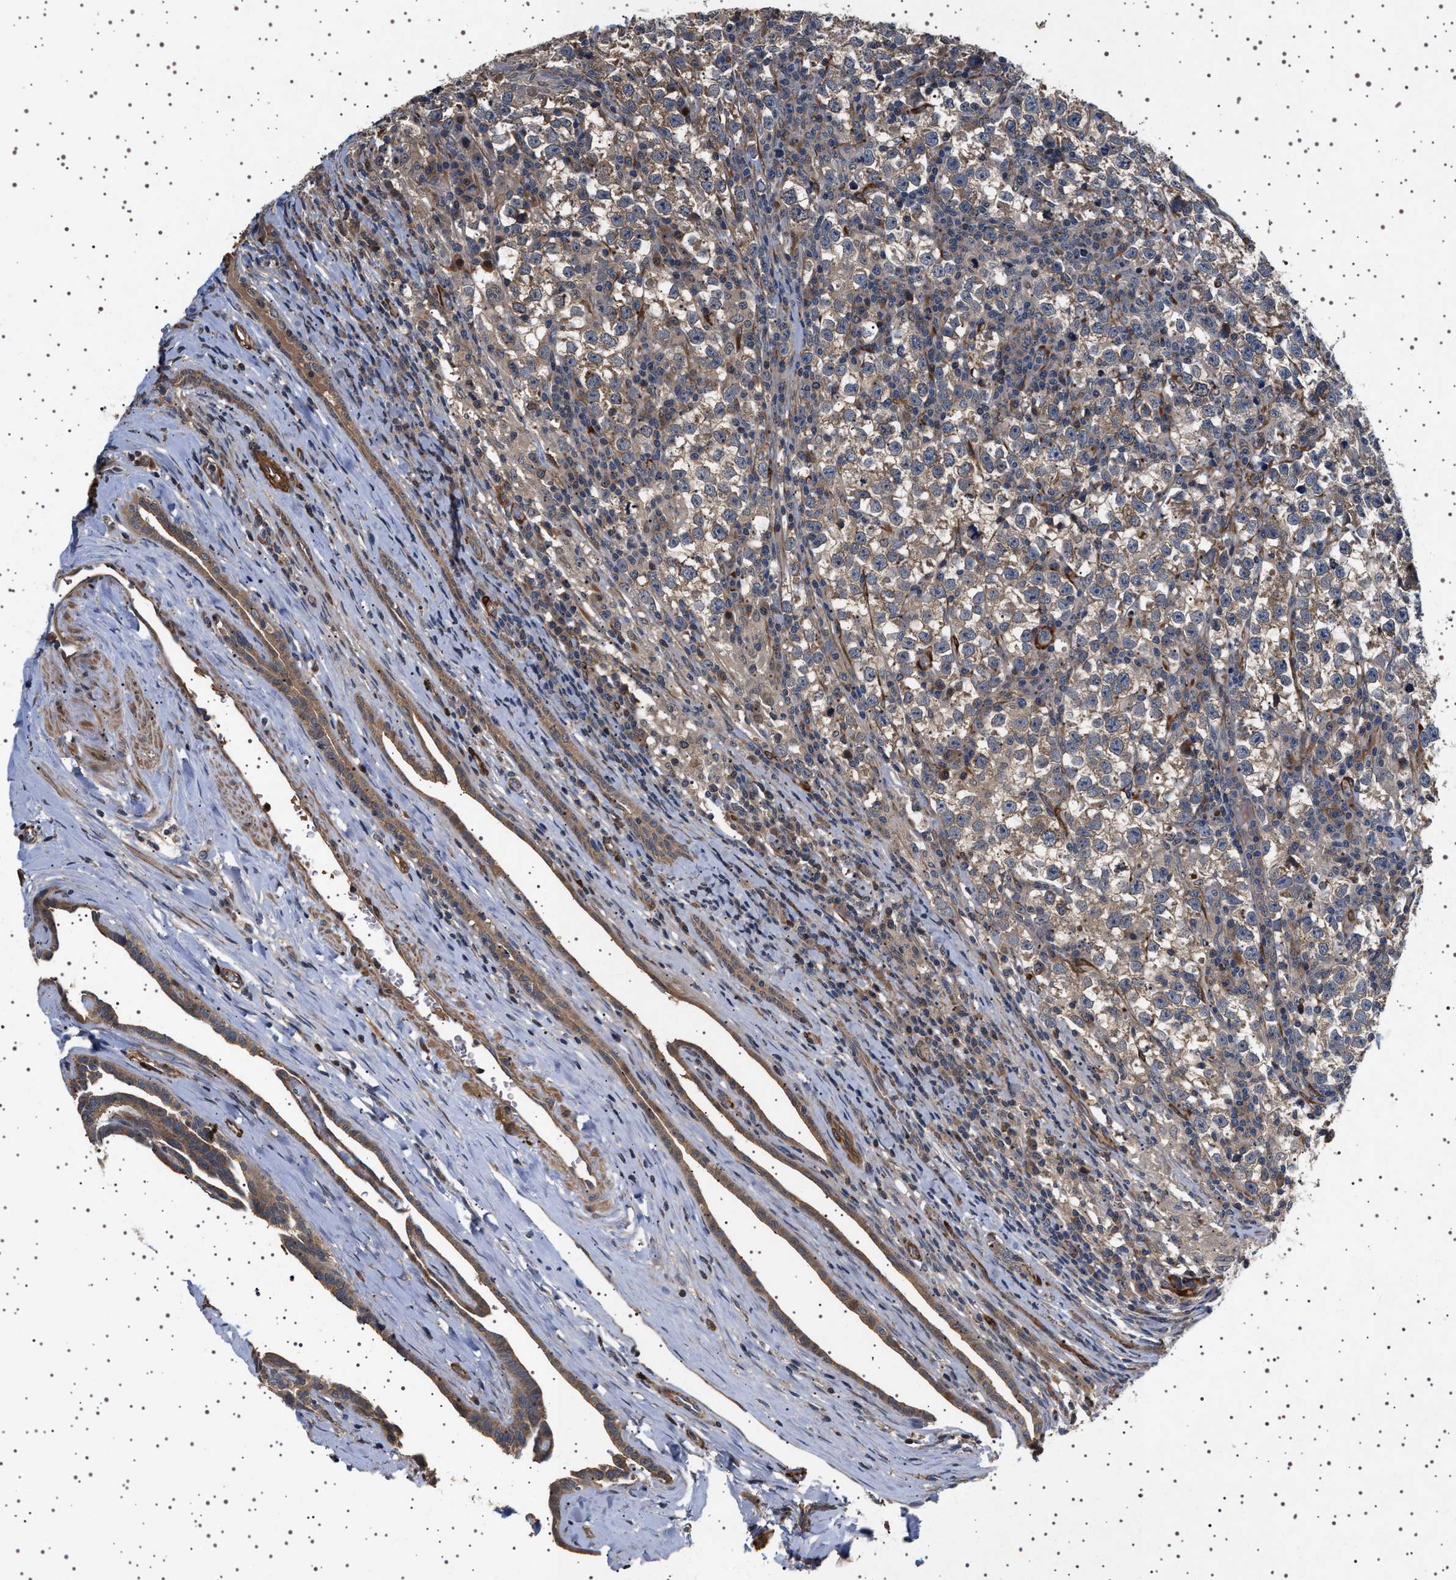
{"staining": {"intensity": "weak", "quantity": "<25%", "location": "cytoplasmic/membranous"}, "tissue": "testis cancer", "cell_type": "Tumor cells", "image_type": "cancer", "snomed": [{"axis": "morphology", "description": "Normal tissue, NOS"}, {"axis": "morphology", "description": "Seminoma, NOS"}, {"axis": "topography", "description": "Testis"}], "caption": "Testis cancer was stained to show a protein in brown. There is no significant expression in tumor cells.", "gene": "GUCY1B1", "patient": {"sex": "male", "age": 43}}